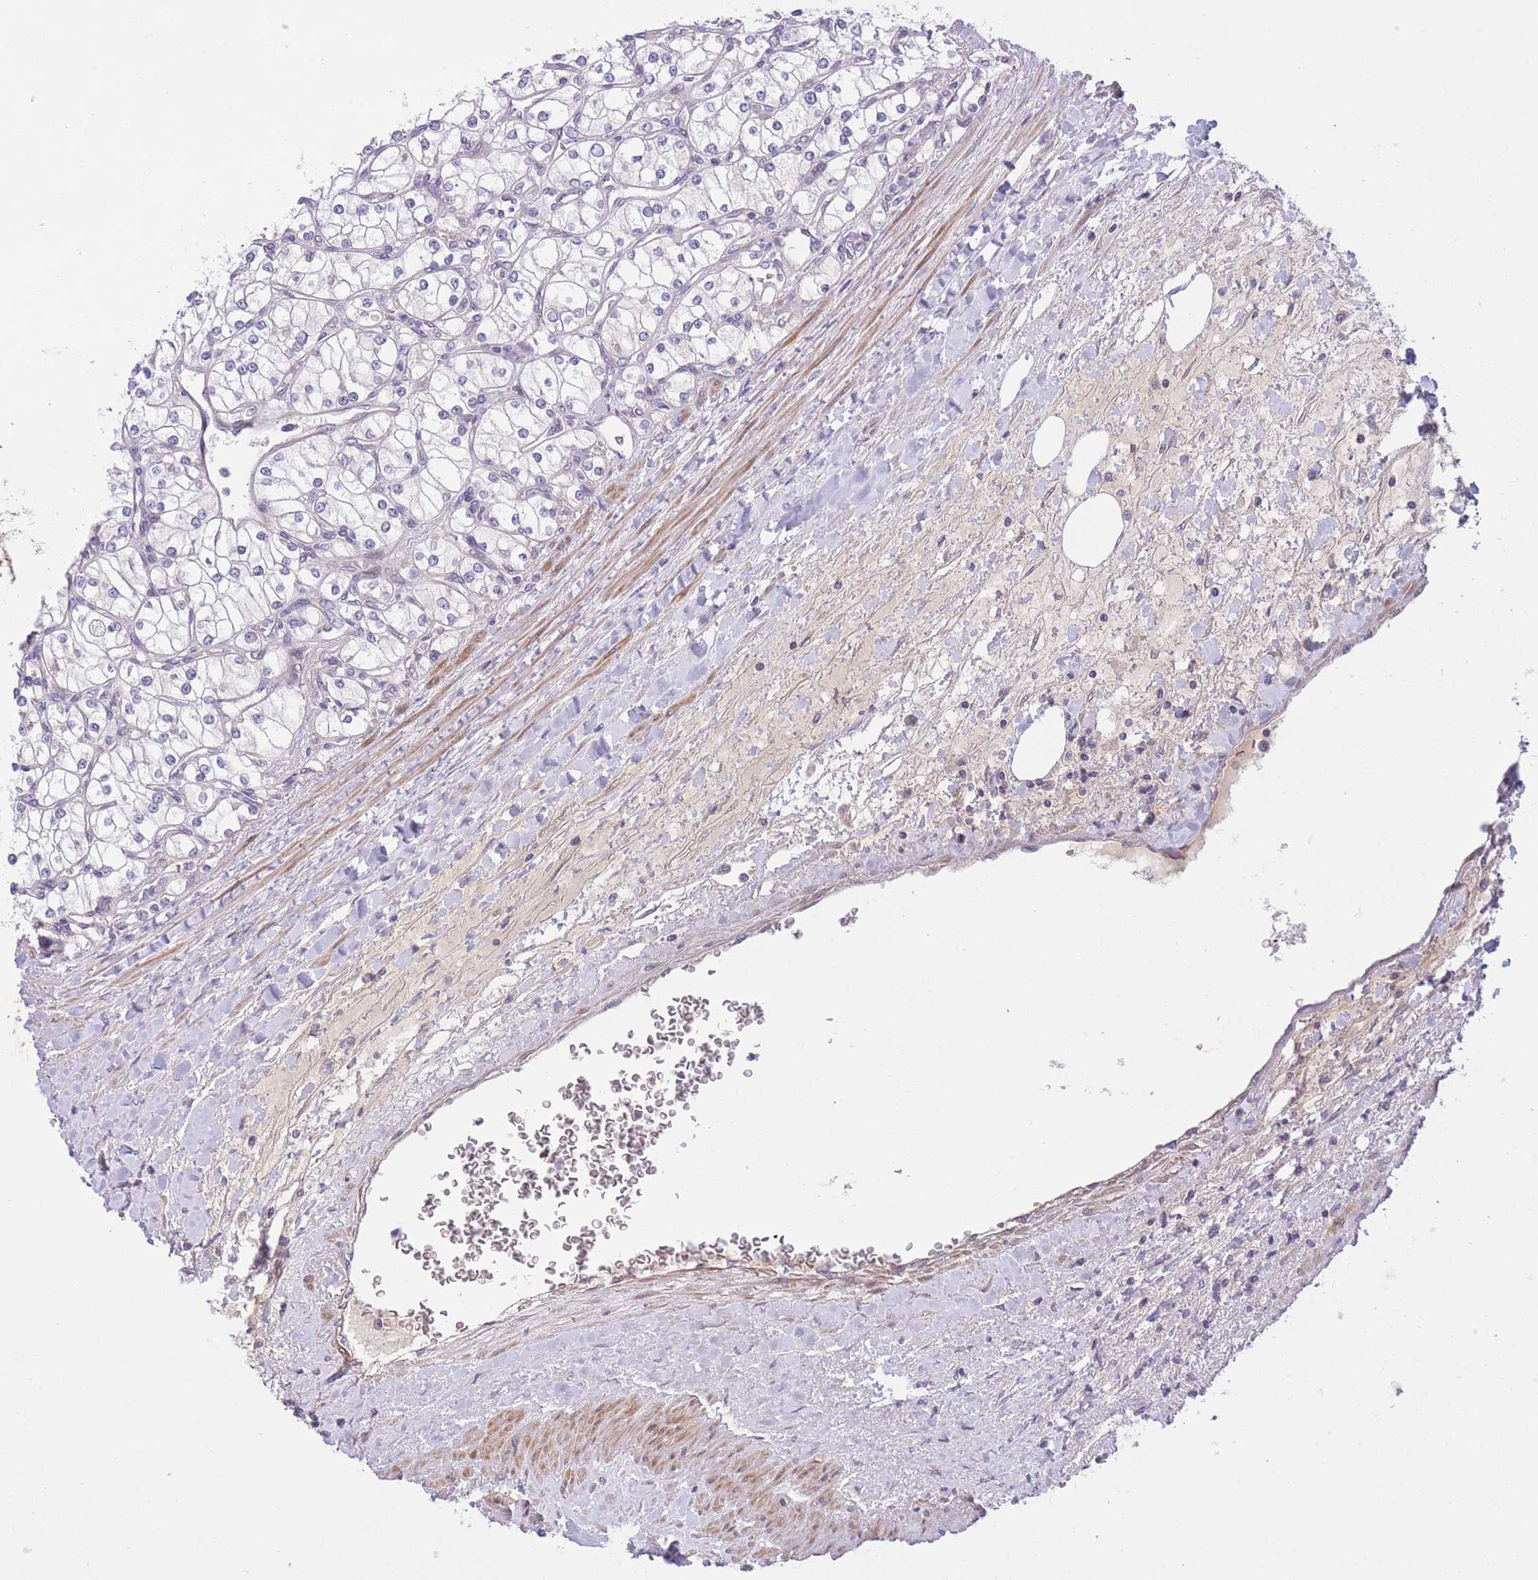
{"staining": {"intensity": "negative", "quantity": "none", "location": "none"}, "tissue": "renal cancer", "cell_type": "Tumor cells", "image_type": "cancer", "snomed": [{"axis": "morphology", "description": "Adenocarcinoma, NOS"}, {"axis": "topography", "description": "Kidney"}], "caption": "DAB (3,3'-diaminobenzidine) immunohistochemical staining of human renal cancer reveals no significant expression in tumor cells.", "gene": "CDC25B", "patient": {"sex": "male", "age": 80}}